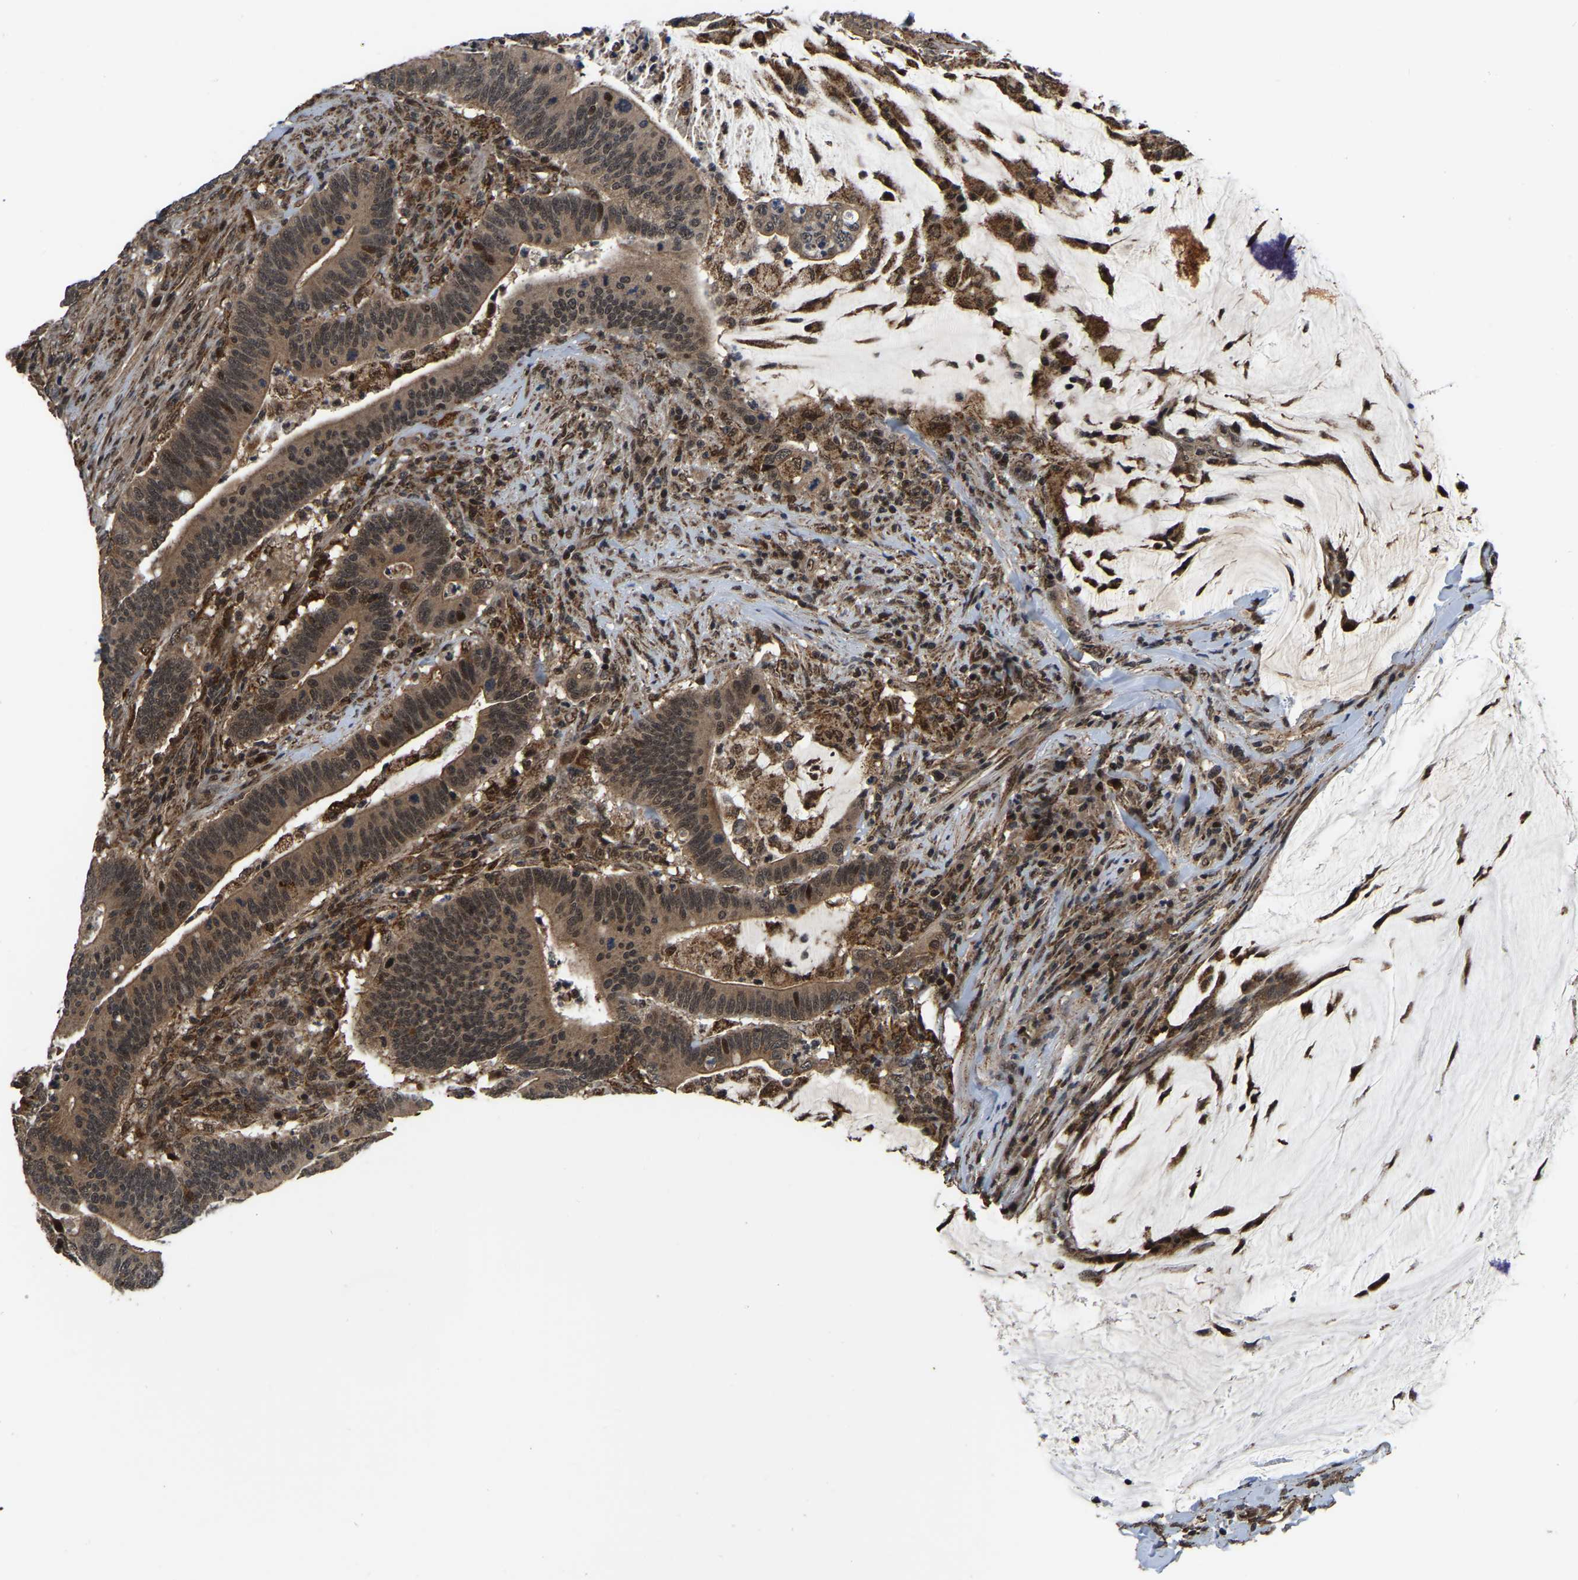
{"staining": {"intensity": "strong", "quantity": ">75%", "location": "cytoplasmic/membranous,nuclear"}, "tissue": "colorectal cancer", "cell_type": "Tumor cells", "image_type": "cancer", "snomed": [{"axis": "morphology", "description": "Normal tissue, NOS"}, {"axis": "morphology", "description": "Adenocarcinoma, NOS"}, {"axis": "topography", "description": "Colon"}], "caption": "This photomicrograph reveals colorectal cancer (adenocarcinoma) stained with IHC to label a protein in brown. The cytoplasmic/membranous and nuclear of tumor cells show strong positivity for the protein. Nuclei are counter-stained blue.", "gene": "CIAO1", "patient": {"sex": "female", "age": 66}}